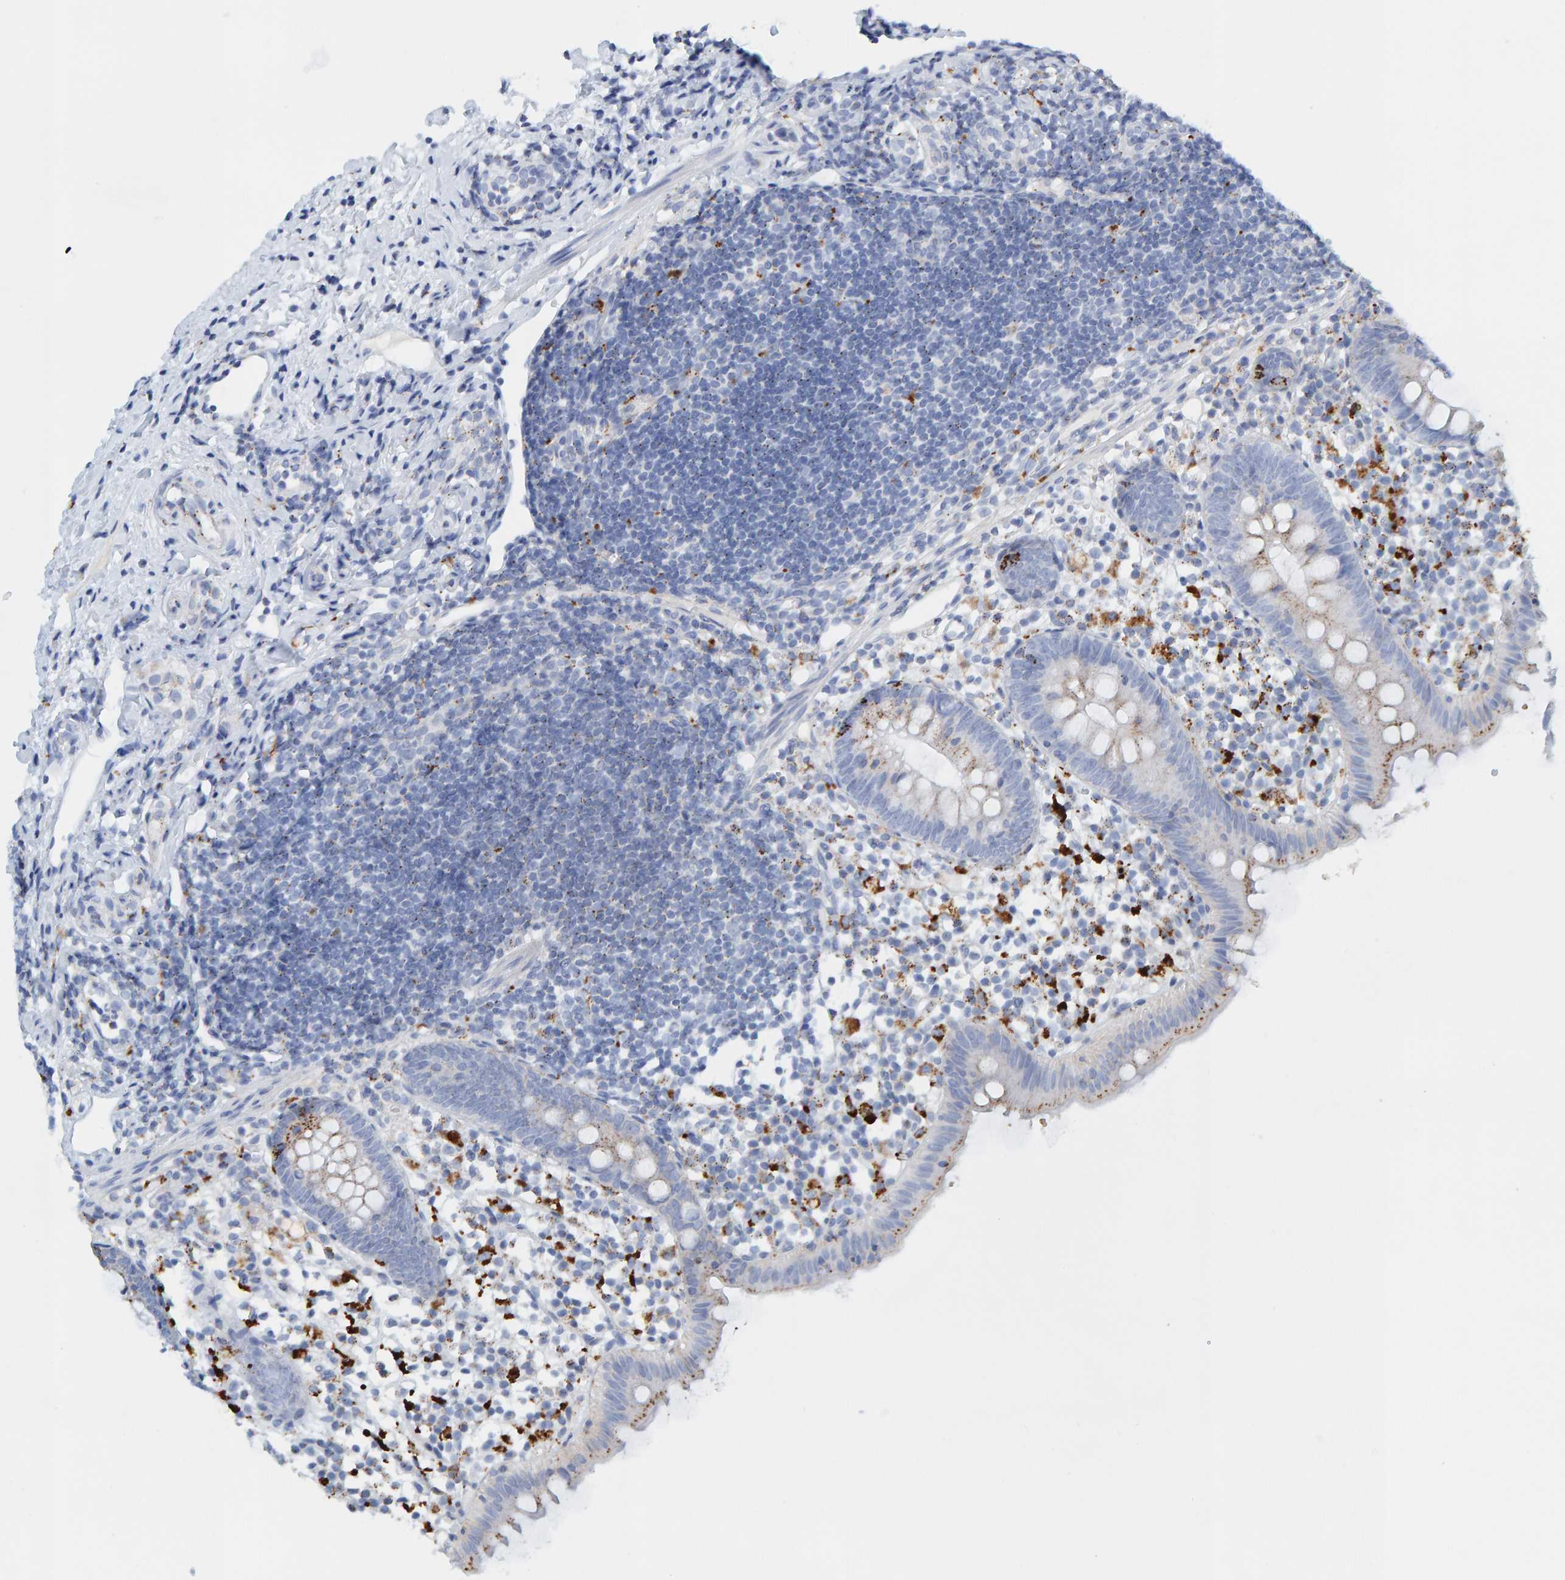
{"staining": {"intensity": "weak", "quantity": "<25%", "location": "cytoplasmic/membranous"}, "tissue": "appendix", "cell_type": "Glandular cells", "image_type": "normal", "snomed": [{"axis": "morphology", "description": "Normal tissue, NOS"}, {"axis": "topography", "description": "Appendix"}], "caption": "Unremarkable appendix was stained to show a protein in brown. There is no significant expression in glandular cells.", "gene": "BIN3", "patient": {"sex": "female", "age": 20}}